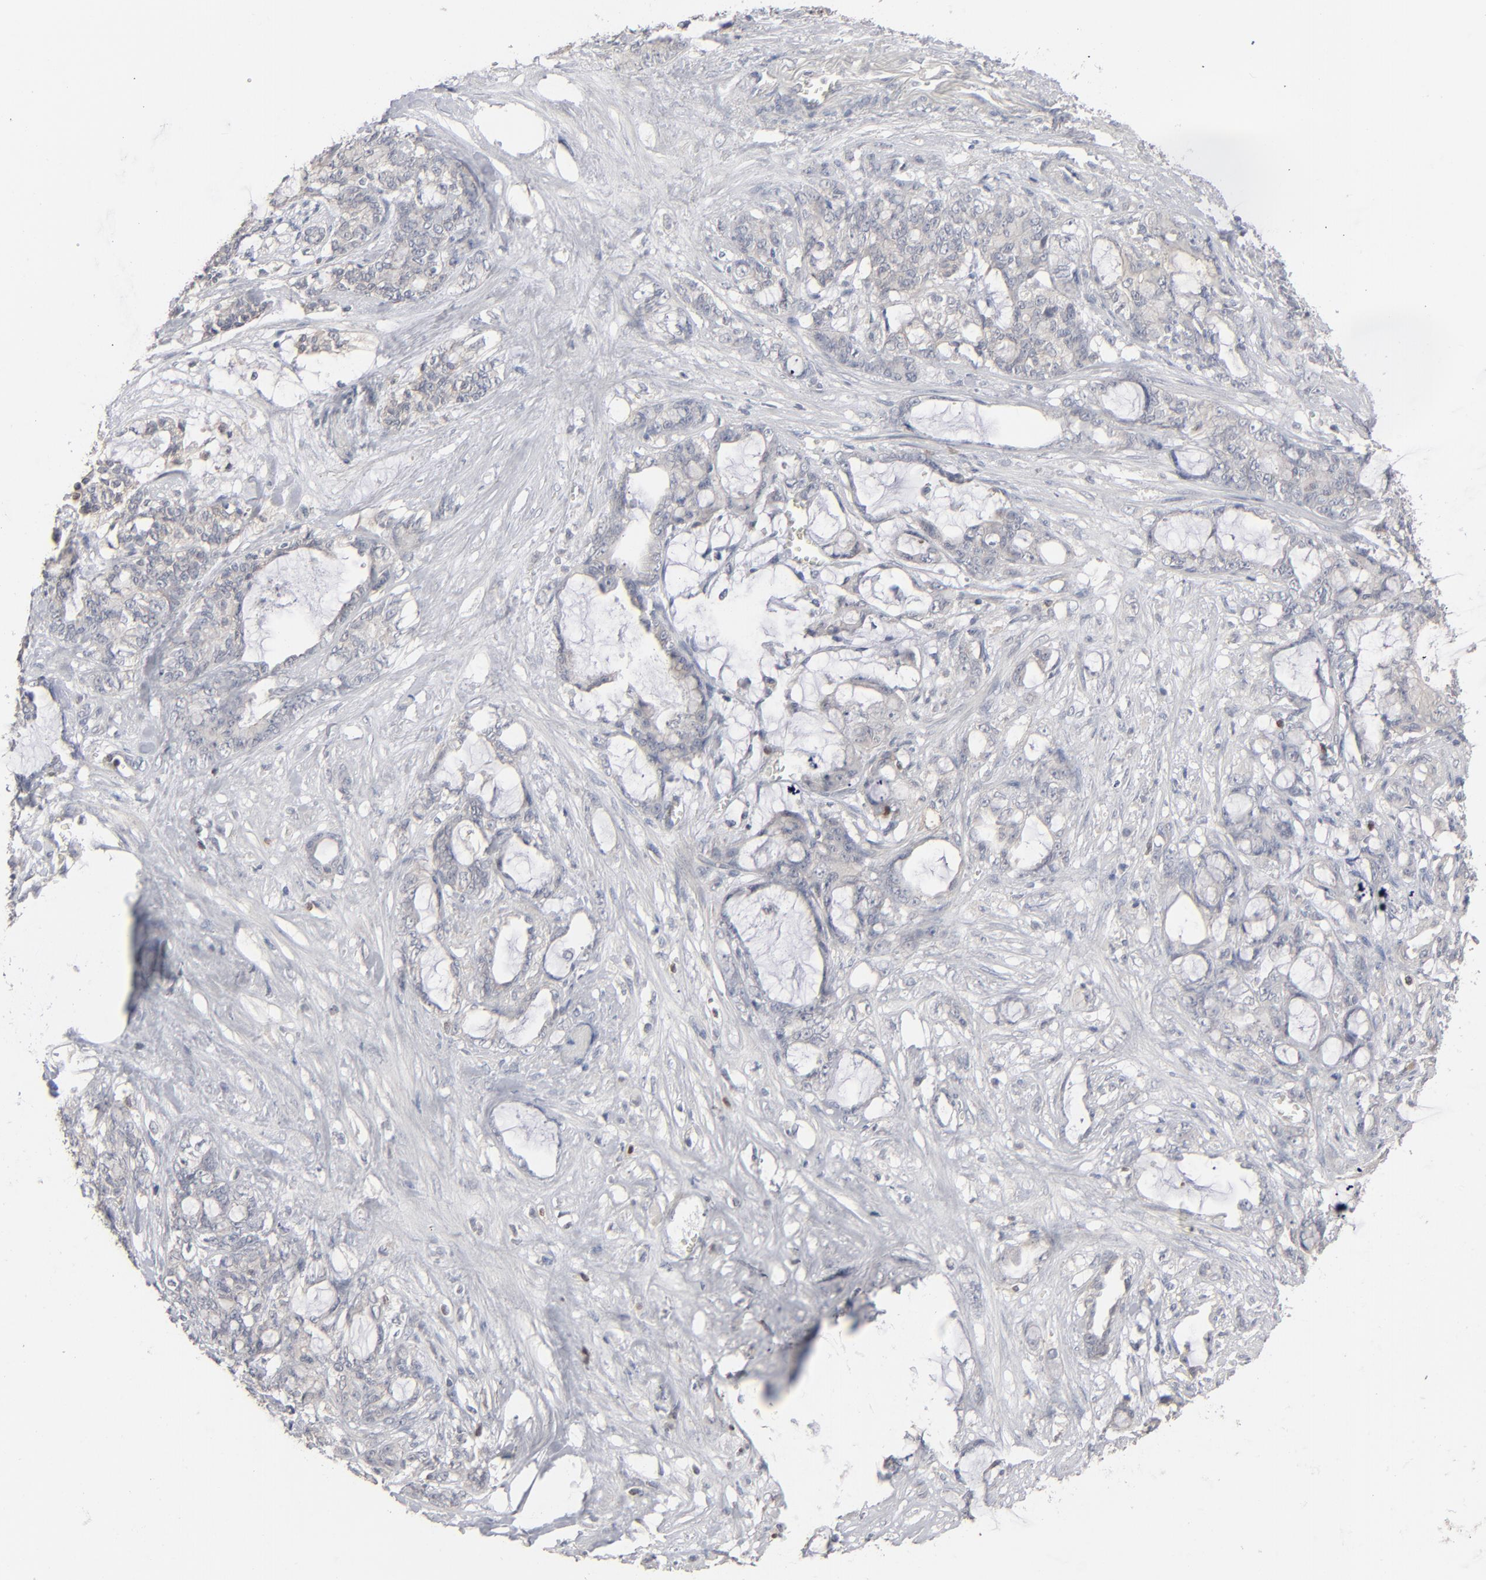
{"staining": {"intensity": "weak", "quantity": ">75%", "location": "cytoplasmic/membranous"}, "tissue": "pancreatic cancer", "cell_type": "Tumor cells", "image_type": "cancer", "snomed": [{"axis": "morphology", "description": "Adenocarcinoma, NOS"}, {"axis": "topography", "description": "Pancreas"}], "caption": "About >75% of tumor cells in pancreatic cancer (adenocarcinoma) show weak cytoplasmic/membranous protein expression as visualized by brown immunohistochemical staining.", "gene": "STAT4", "patient": {"sex": "female", "age": 73}}